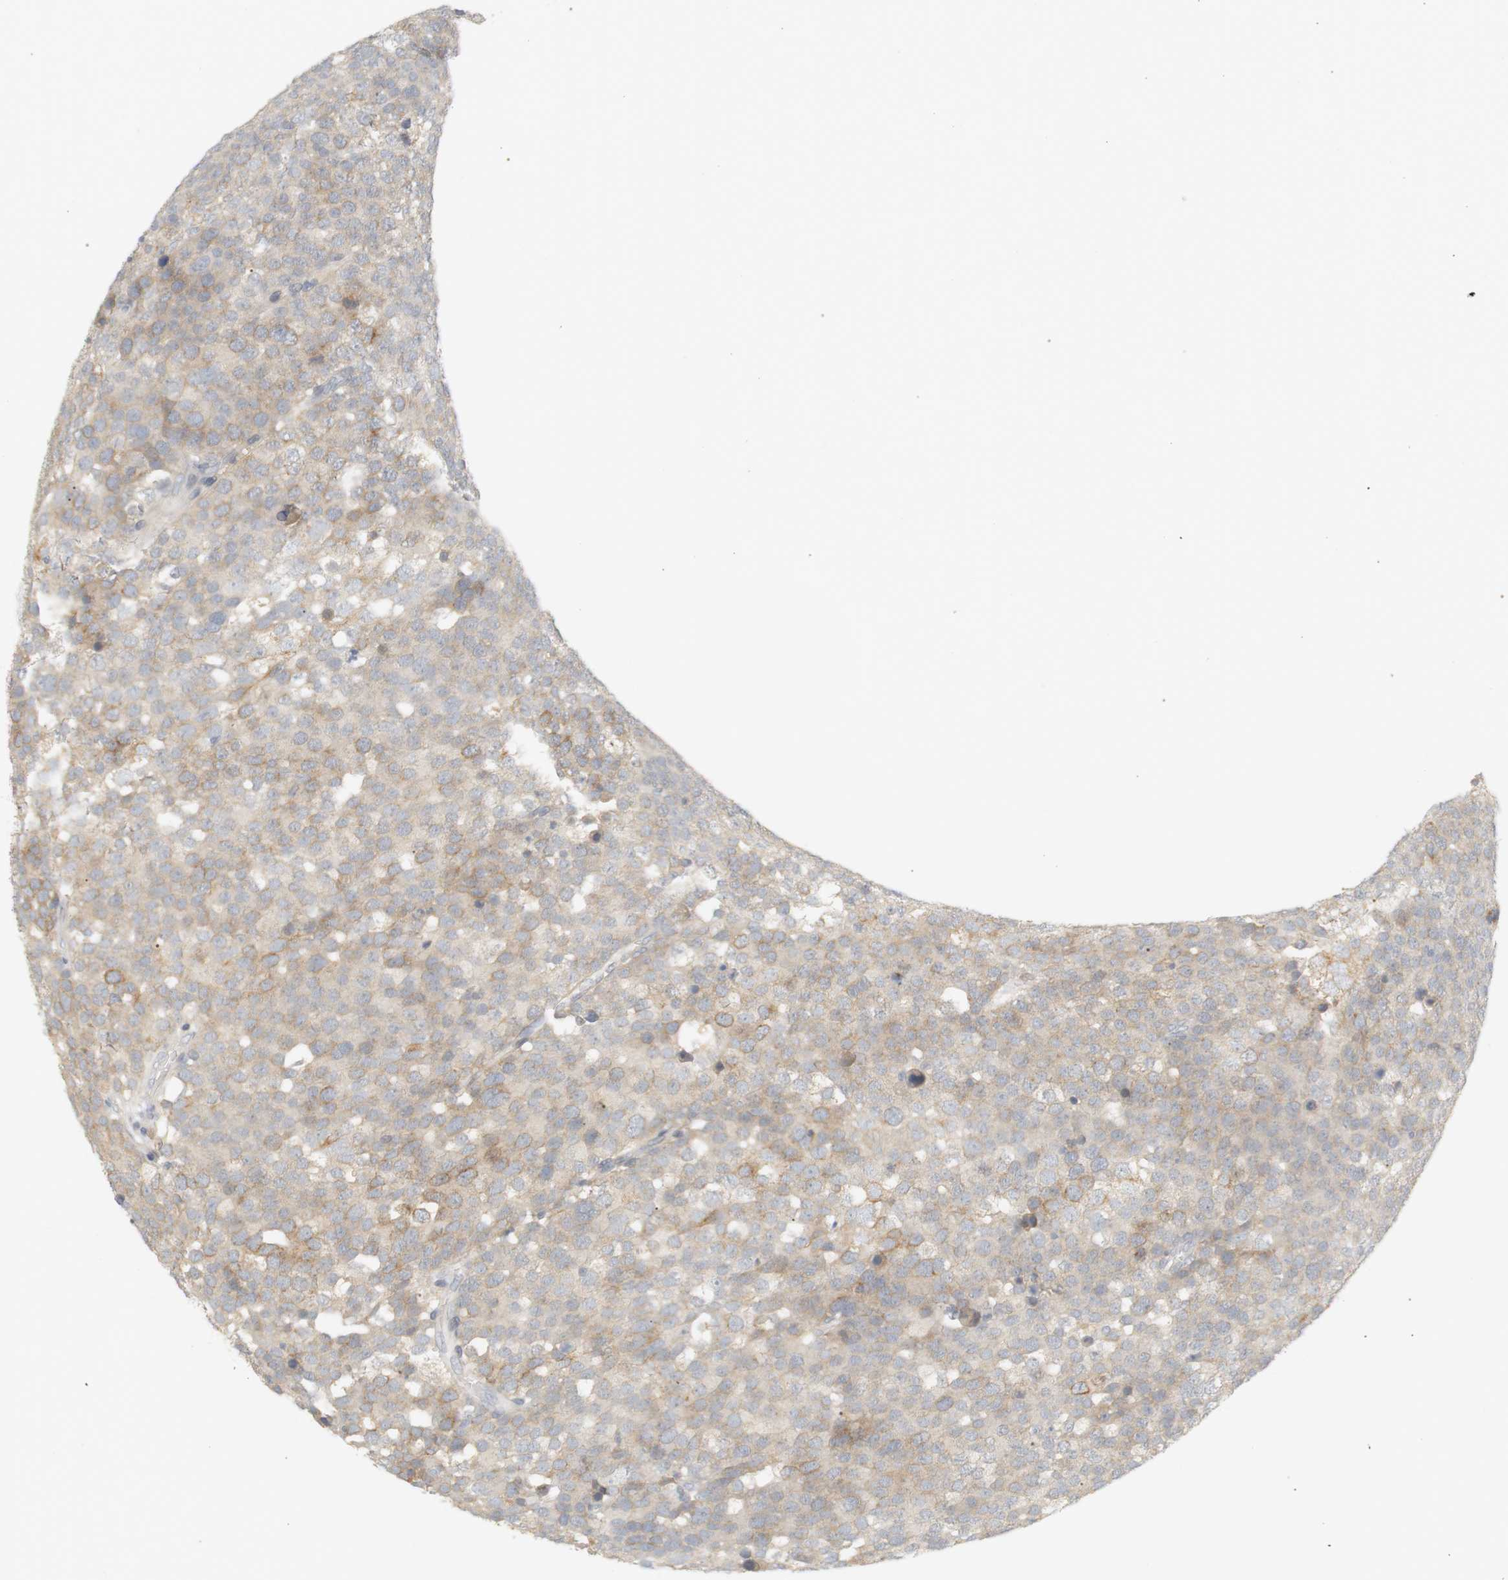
{"staining": {"intensity": "weak", "quantity": ">75%", "location": "cytoplasmic/membranous"}, "tissue": "testis cancer", "cell_type": "Tumor cells", "image_type": "cancer", "snomed": [{"axis": "morphology", "description": "Seminoma, NOS"}, {"axis": "topography", "description": "Testis"}], "caption": "IHC micrograph of testis cancer (seminoma) stained for a protein (brown), which reveals low levels of weak cytoplasmic/membranous expression in approximately >75% of tumor cells.", "gene": "RTN3", "patient": {"sex": "male", "age": 71}}